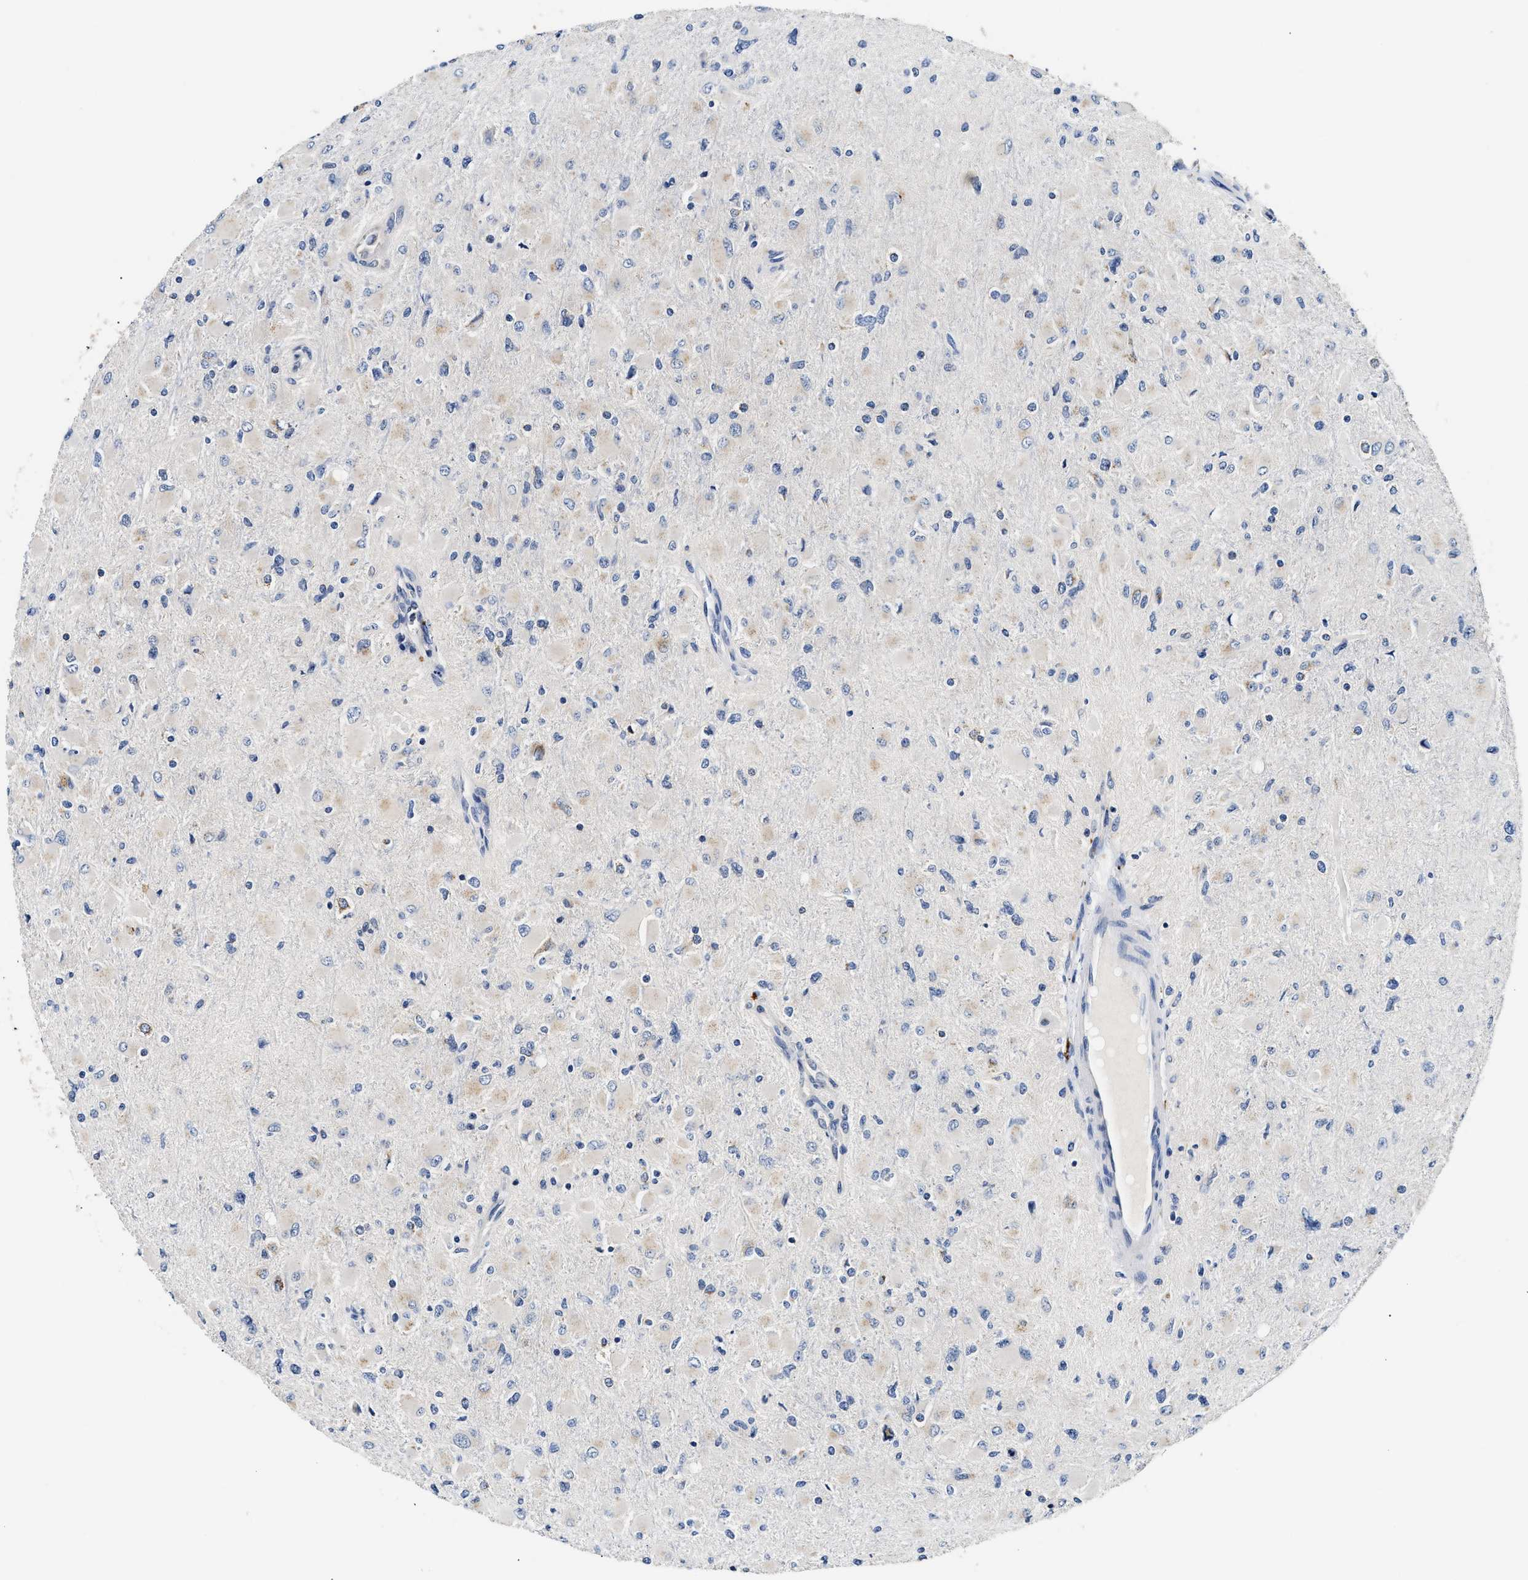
{"staining": {"intensity": "negative", "quantity": "none", "location": "none"}, "tissue": "glioma", "cell_type": "Tumor cells", "image_type": "cancer", "snomed": [{"axis": "morphology", "description": "Glioma, malignant, High grade"}, {"axis": "topography", "description": "Cerebral cortex"}], "caption": "Immunohistochemical staining of glioma demonstrates no significant positivity in tumor cells.", "gene": "FAM185A", "patient": {"sex": "female", "age": 36}}